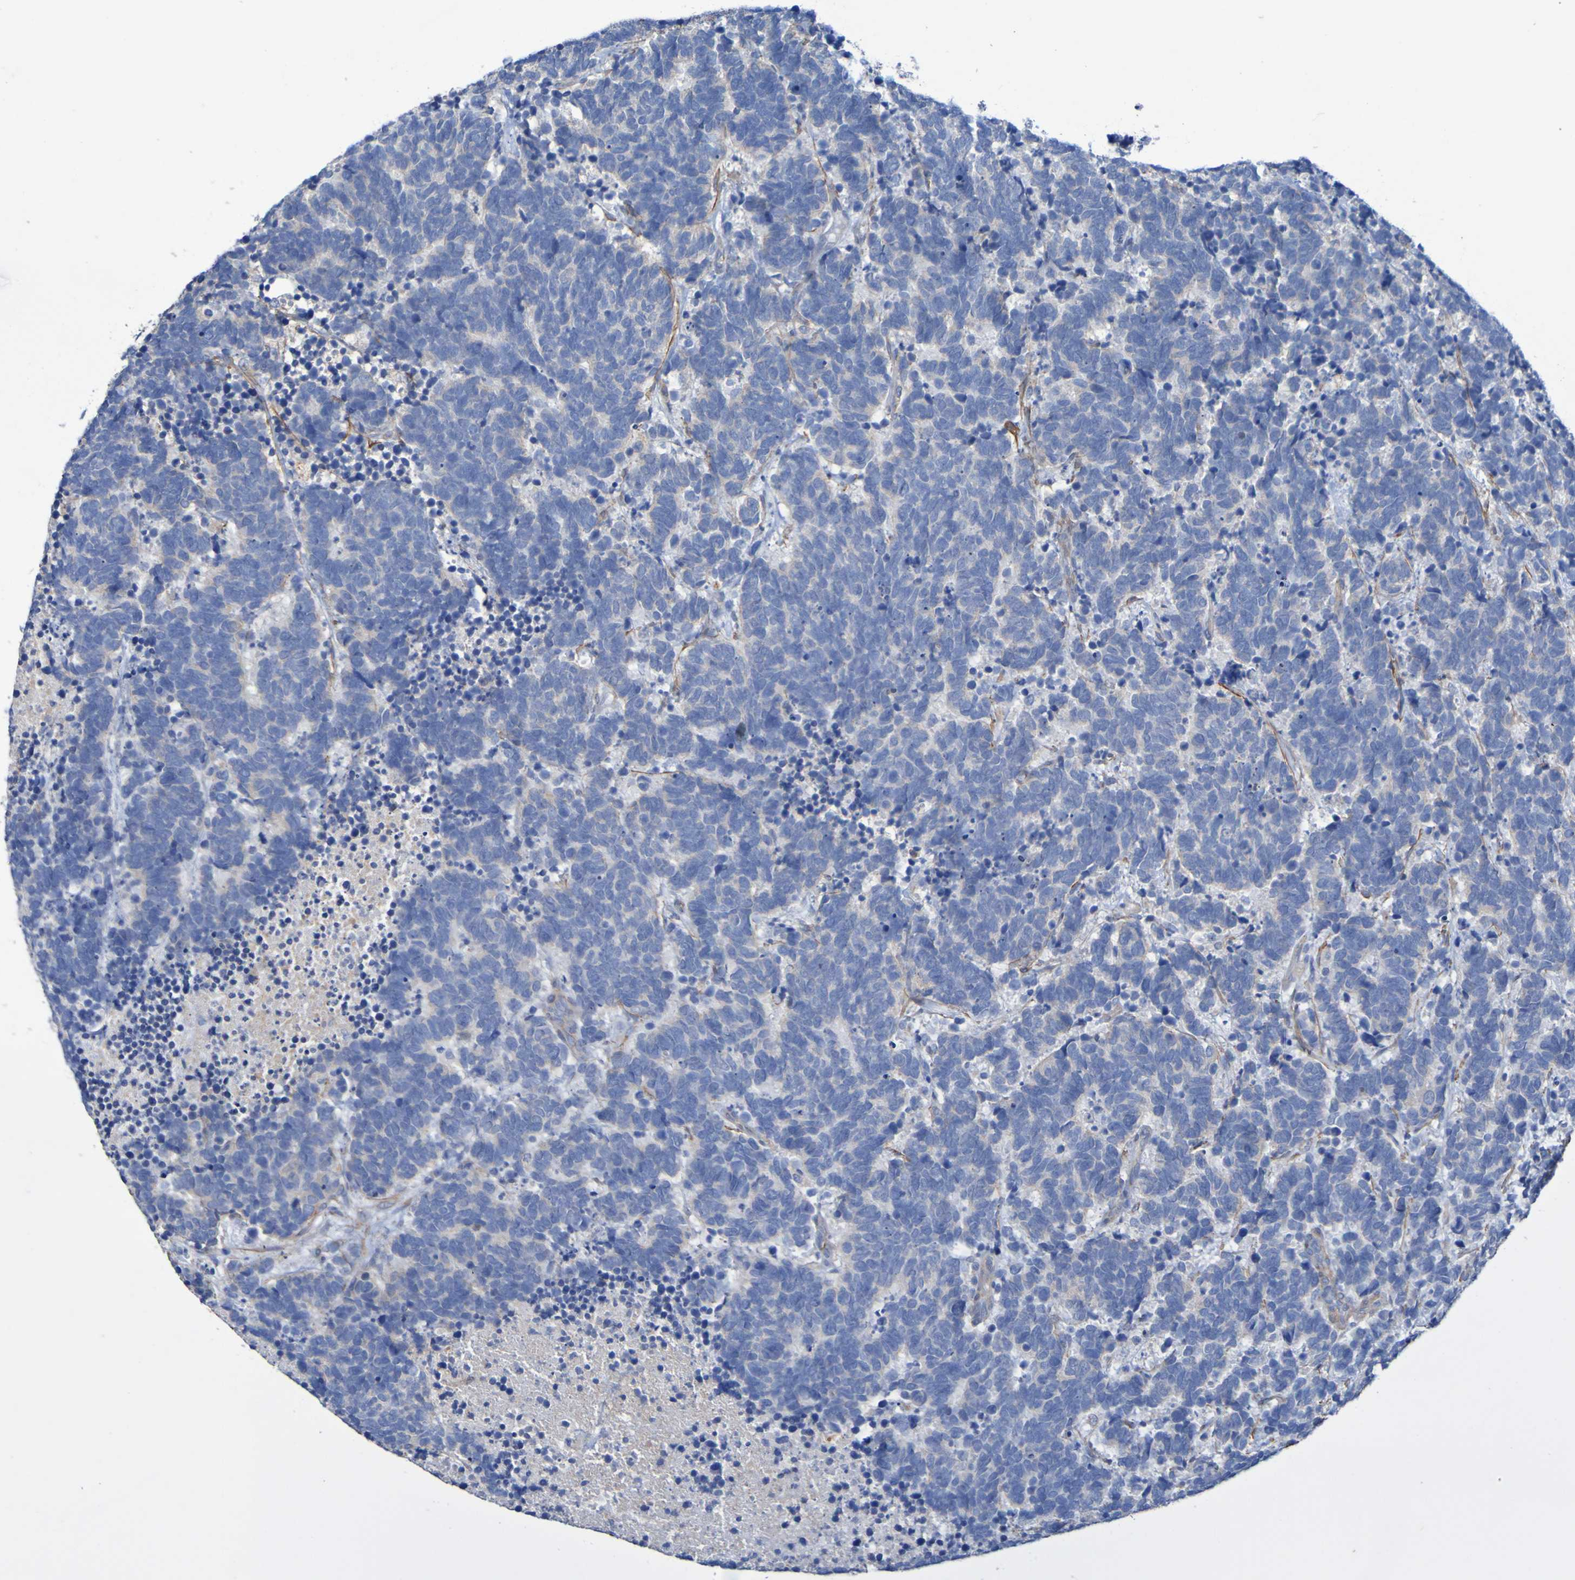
{"staining": {"intensity": "negative", "quantity": "none", "location": "none"}, "tissue": "carcinoid", "cell_type": "Tumor cells", "image_type": "cancer", "snomed": [{"axis": "morphology", "description": "Carcinoma, NOS"}, {"axis": "morphology", "description": "Carcinoid, malignant, NOS"}, {"axis": "topography", "description": "Urinary bladder"}], "caption": "Tumor cells show no significant positivity in carcinoid (malignant). The staining is performed using DAB (3,3'-diaminobenzidine) brown chromogen with nuclei counter-stained in using hematoxylin.", "gene": "SRPRB", "patient": {"sex": "male", "age": 57}}